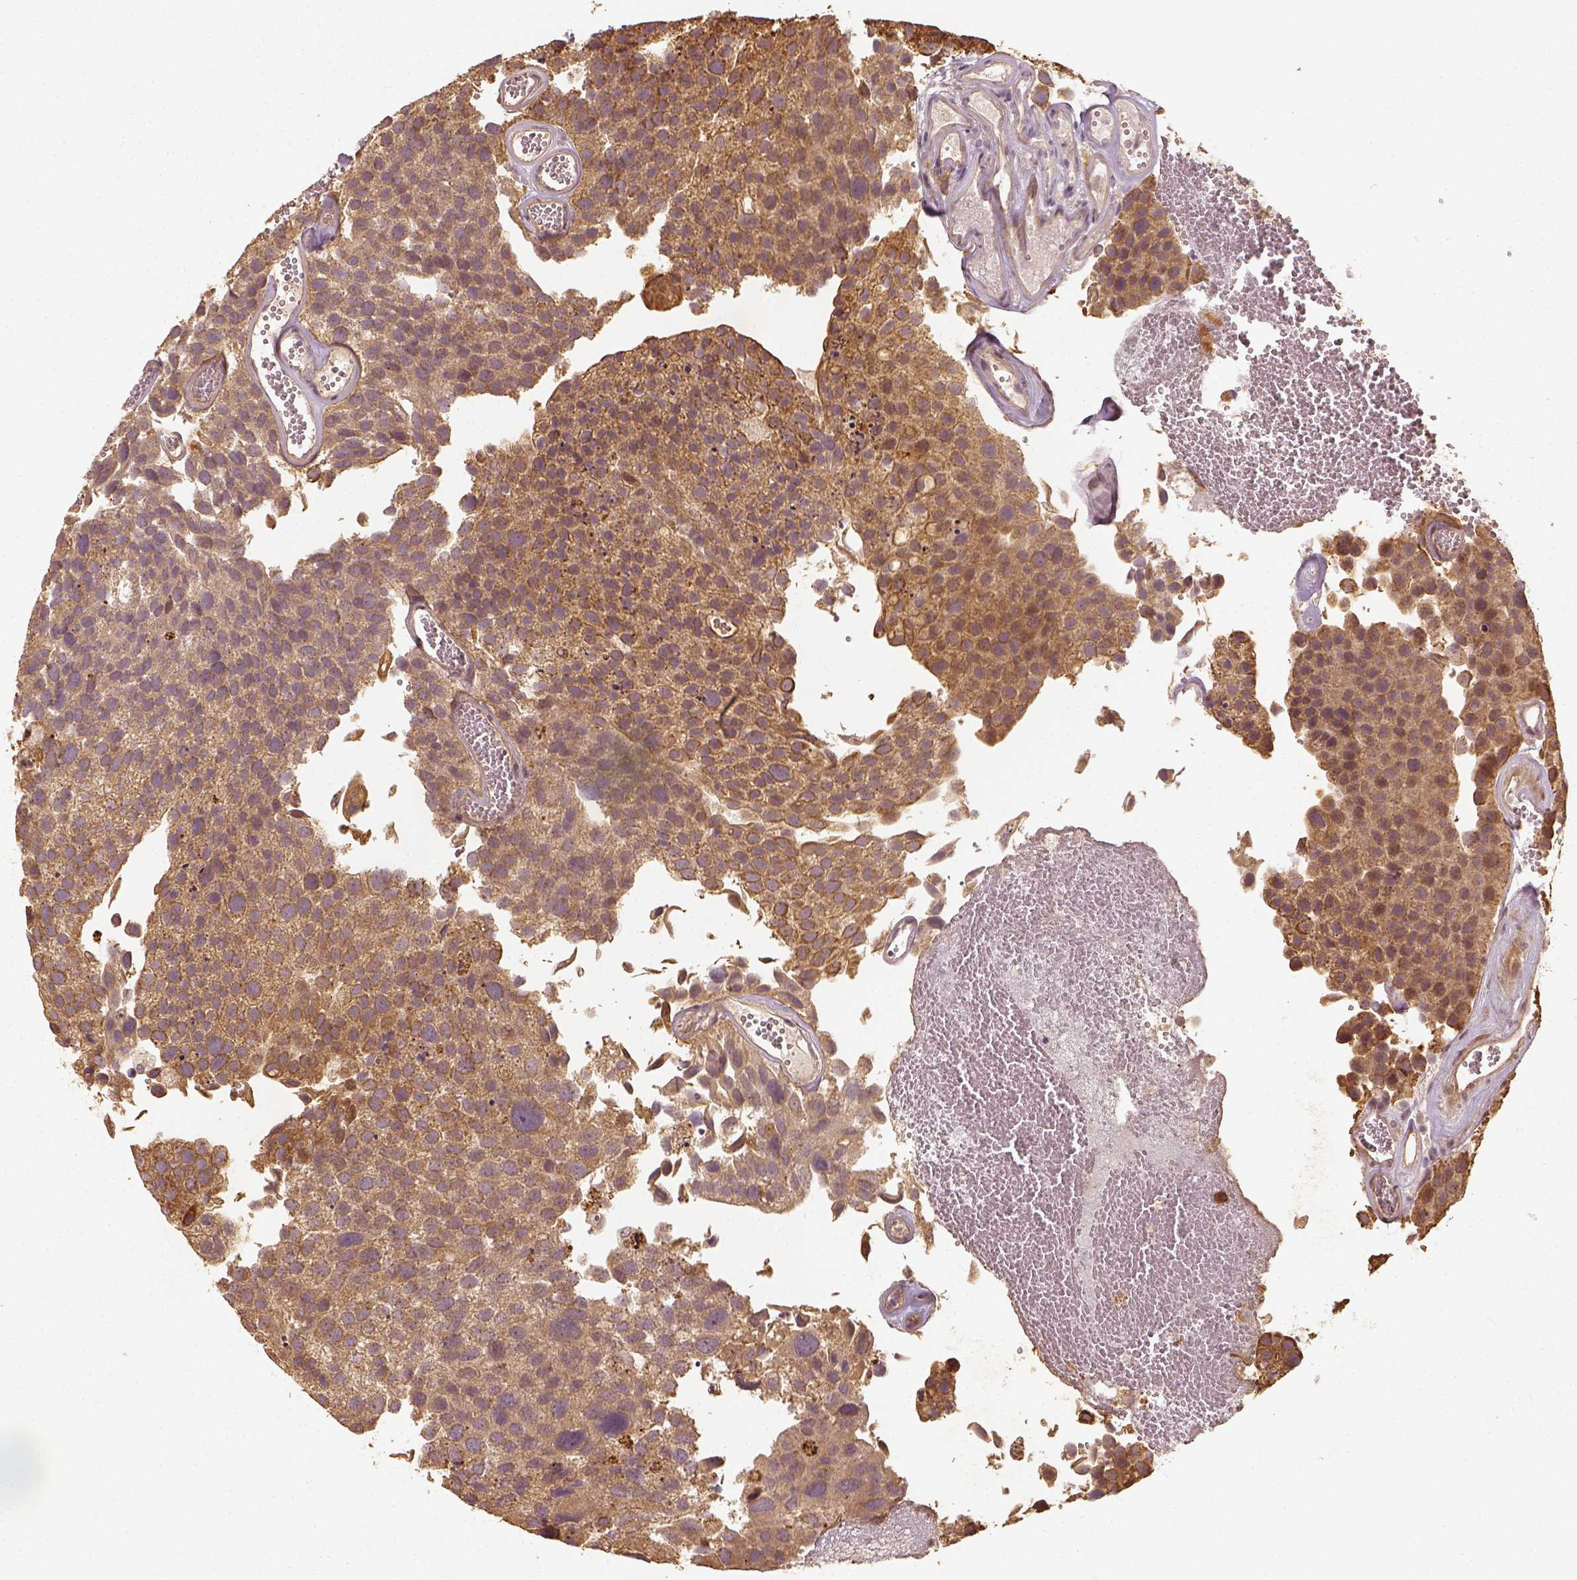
{"staining": {"intensity": "moderate", "quantity": ">75%", "location": "cytoplasmic/membranous"}, "tissue": "urothelial cancer", "cell_type": "Tumor cells", "image_type": "cancer", "snomed": [{"axis": "morphology", "description": "Urothelial carcinoma, Low grade"}, {"axis": "topography", "description": "Urinary bladder"}], "caption": "Tumor cells exhibit medium levels of moderate cytoplasmic/membranous expression in approximately >75% of cells in urothelial carcinoma (low-grade).", "gene": "VEGFA", "patient": {"sex": "female", "age": 69}}